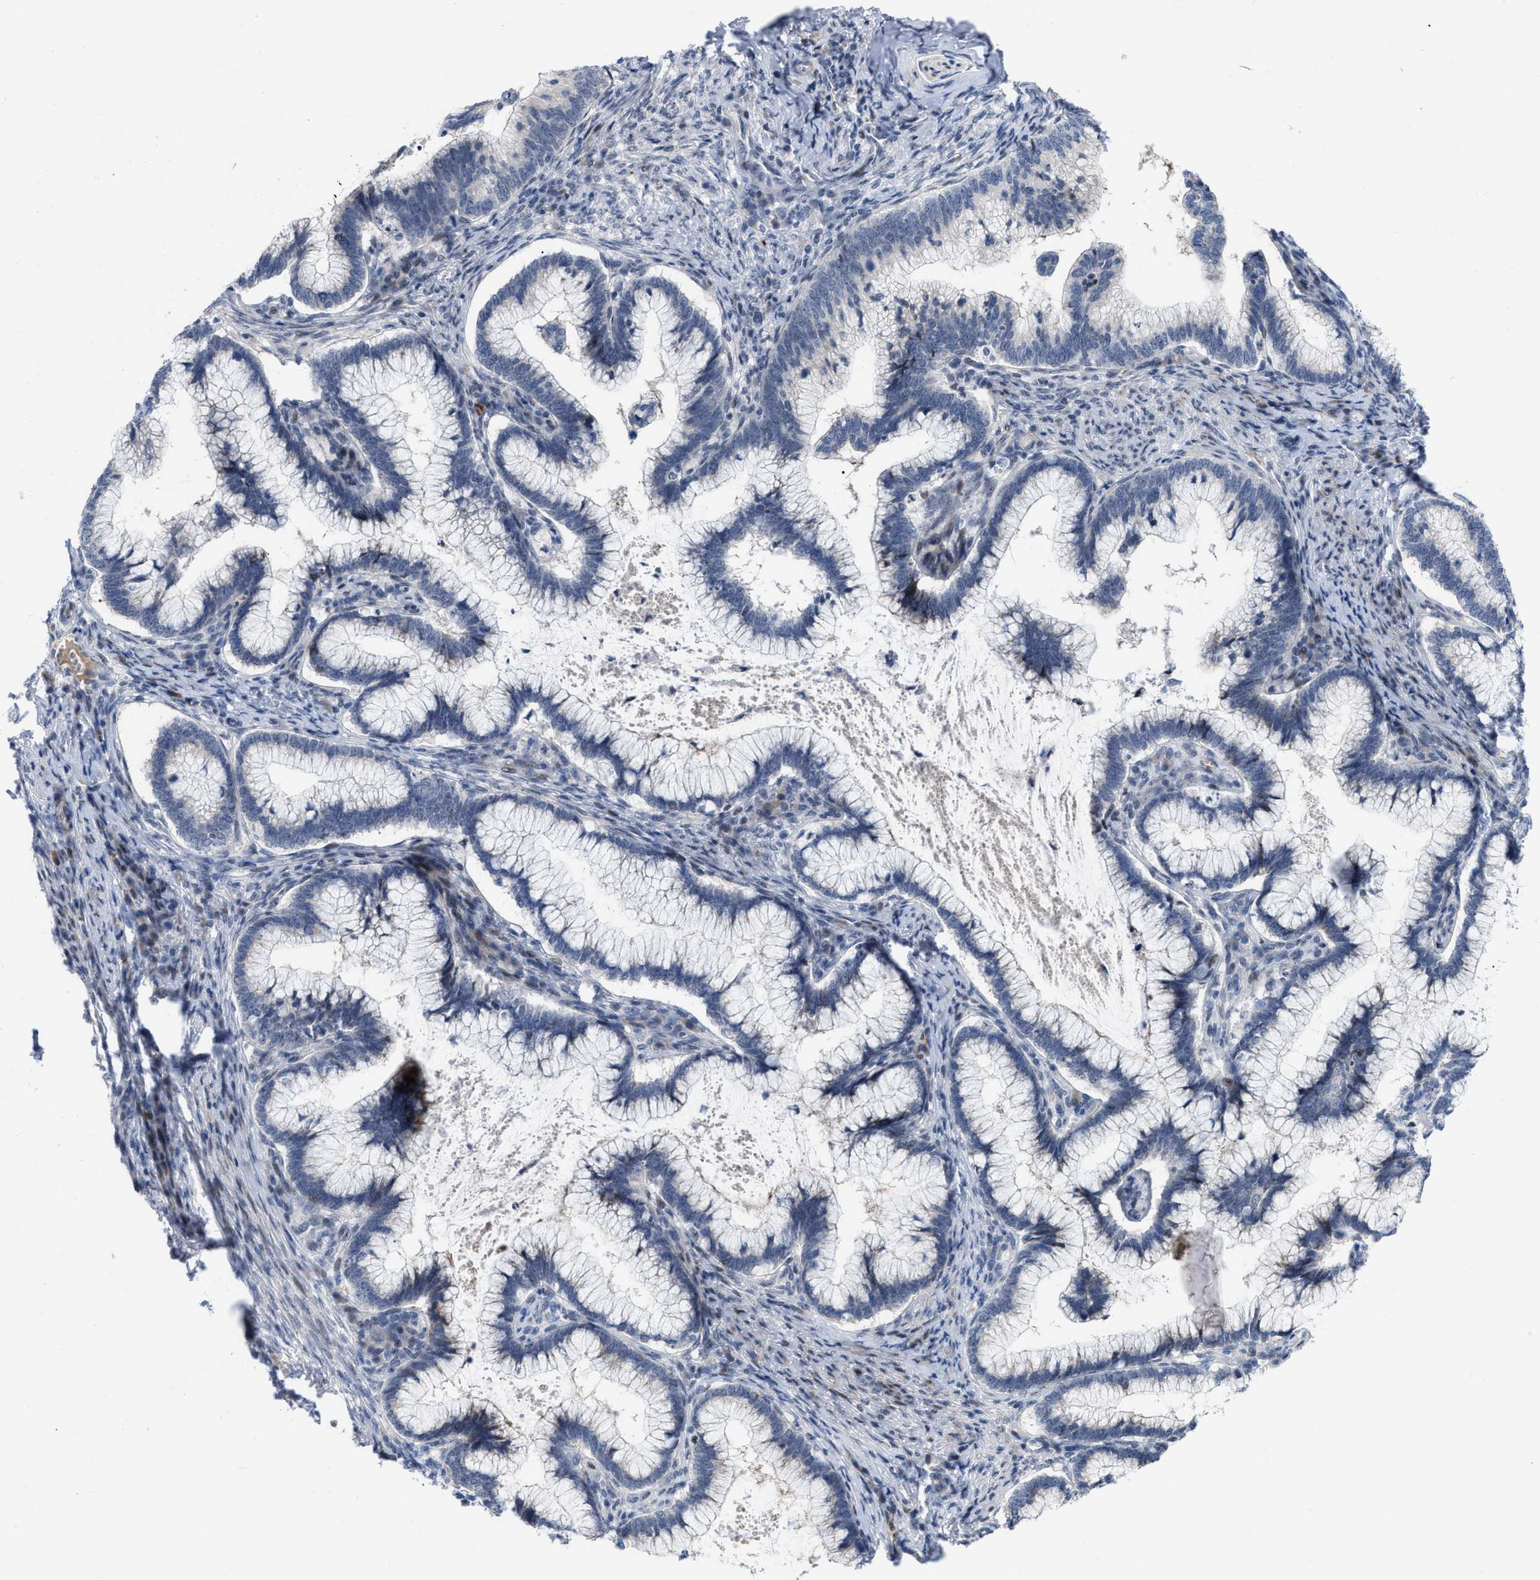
{"staining": {"intensity": "negative", "quantity": "none", "location": "none"}, "tissue": "cervical cancer", "cell_type": "Tumor cells", "image_type": "cancer", "snomed": [{"axis": "morphology", "description": "Adenocarcinoma, NOS"}, {"axis": "topography", "description": "Cervix"}], "caption": "Immunohistochemistry of cervical cancer (adenocarcinoma) demonstrates no staining in tumor cells.", "gene": "POLR1F", "patient": {"sex": "female", "age": 36}}